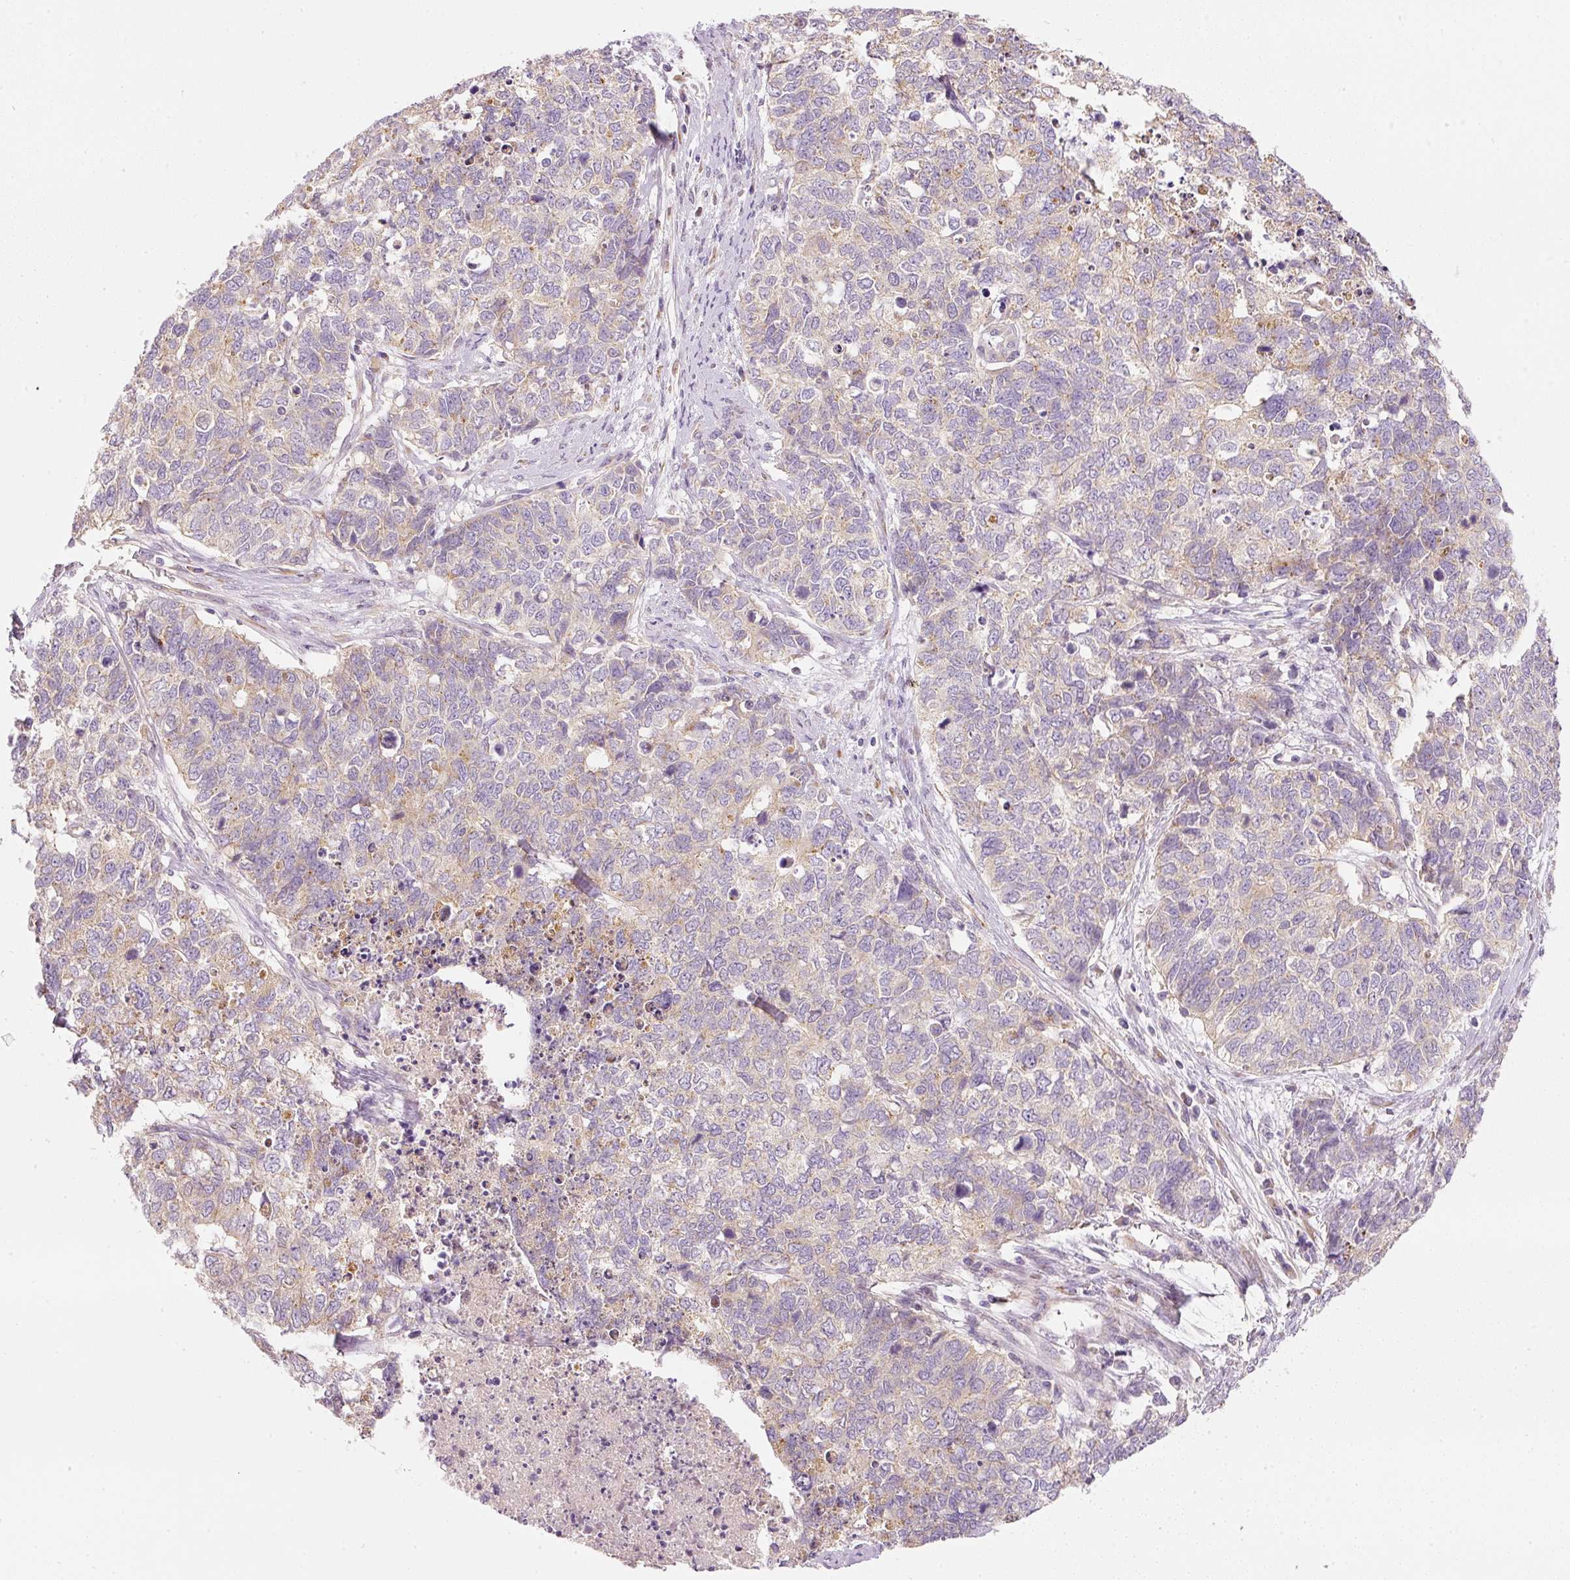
{"staining": {"intensity": "weak", "quantity": "25%-75%", "location": "cytoplasmic/membranous"}, "tissue": "cervical cancer", "cell_type": "Tumor cells", "image_type": "cancer", "snomed": [{"axis": "morphology", "description": "Squamous cell carcinoma, NOS"}, {"axis": "topography", "description": "Cervix"}], "caption": "Immunohistochemistry (IHC) histopathology image of neoplastic tissue: human squamous cell carcinoma (cervical) stained using immunohistochemistry (IHC) reveals low levels of weak protein expression localized specifically in the cytoplasmic/membranous of tumor cells, appearing as a cytoplasmic/membranous brown color.", "gene": "RNF167", "patient": {"sex": "female", "age": 63}}